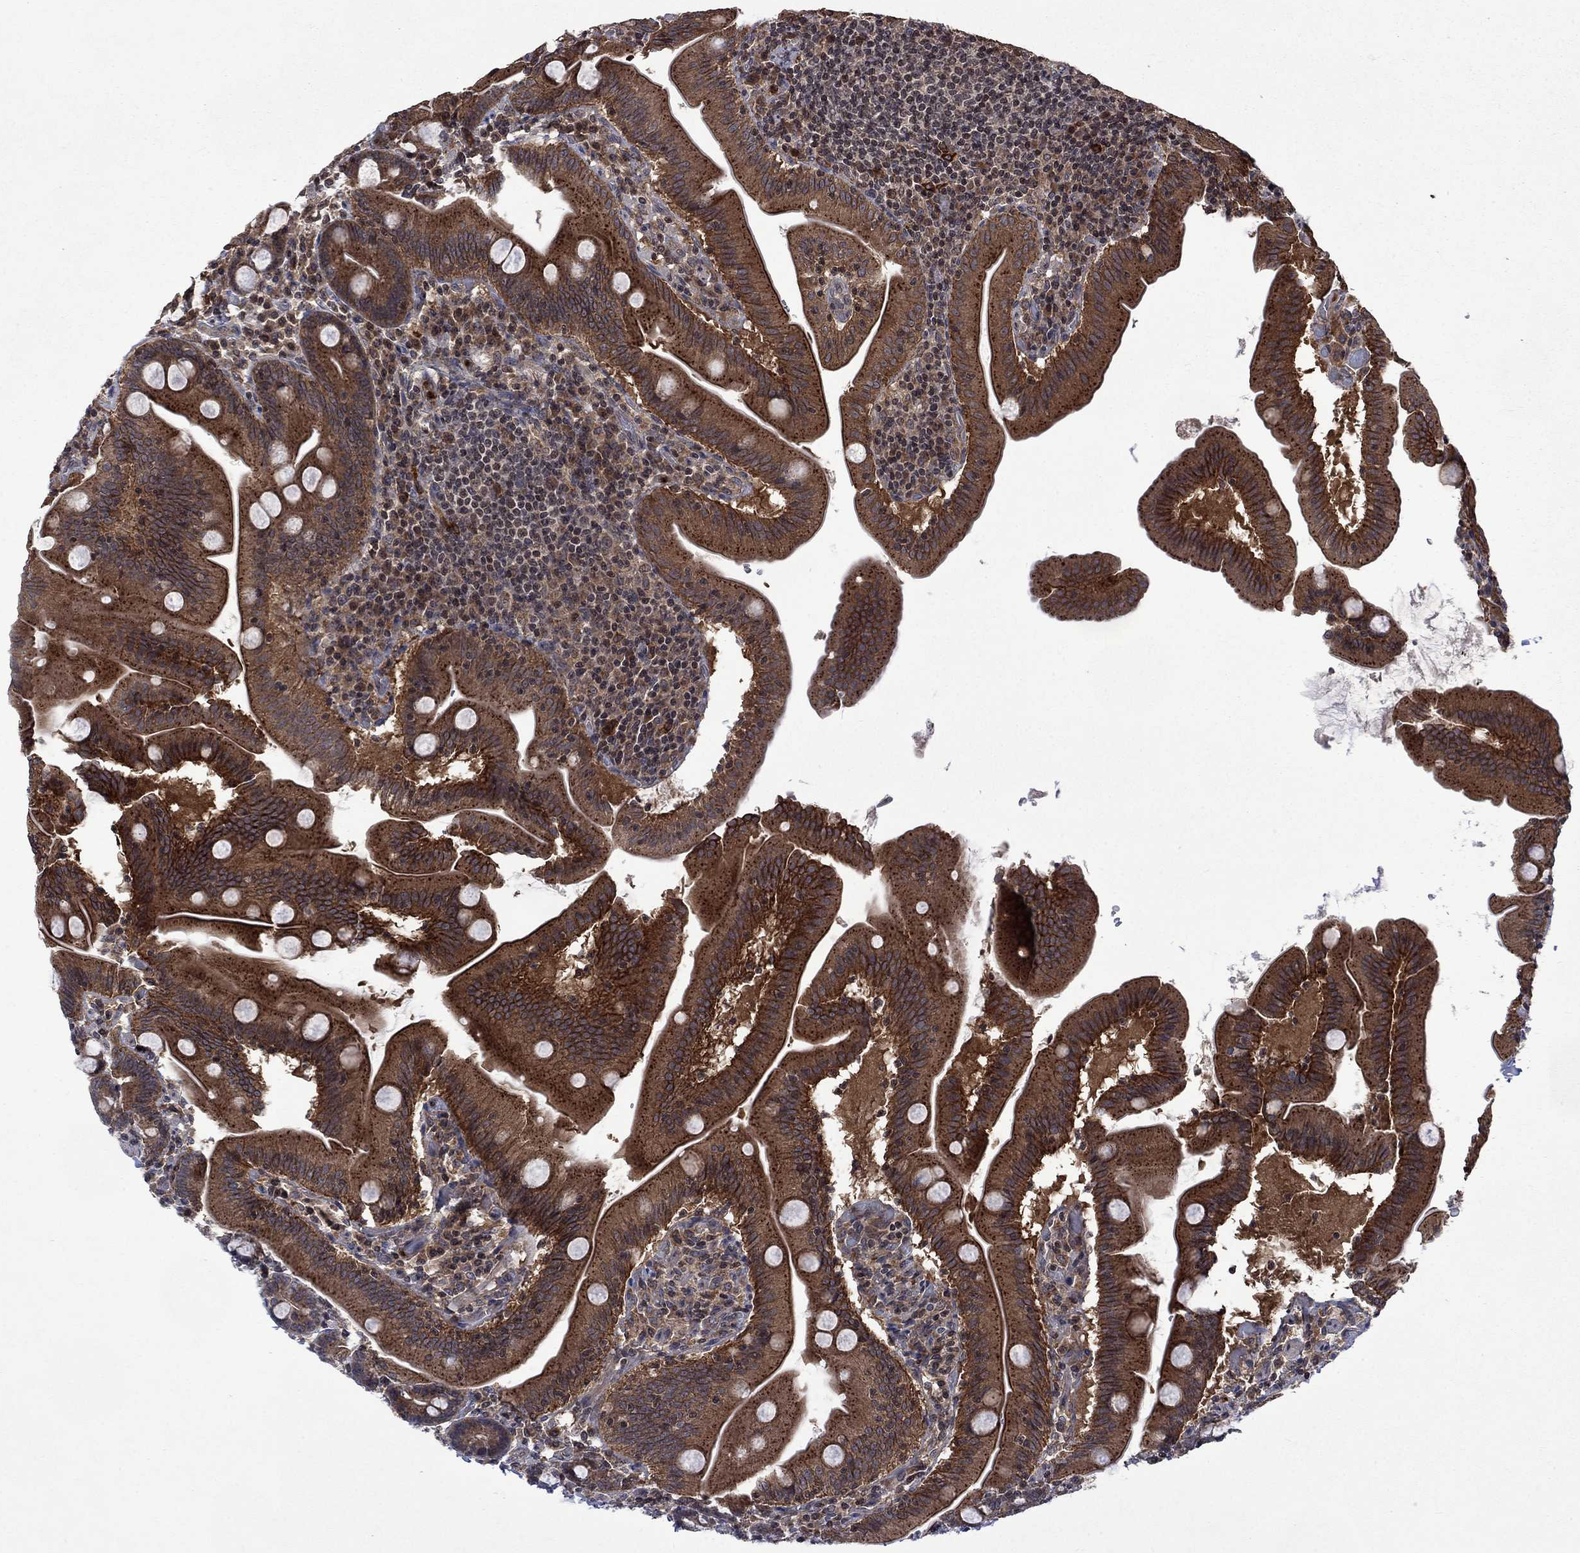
{"staining": {"intensity": "moderate", "quantity": ">75%", "location": "cytoplasmic/membranous"}, "tissue": "small intestine", "cell_type": "Glandular cells", "image_type": "normal", "snomed": [{"axis": "morphology", "description": "Normal tissue, NOS"}, {"axis": "topography", "description": "Small intestine"}], "caption": "IHC staining of benign small intestine, which displays medium levels of moderate cytoplasmic/membranous staining in approximately >75% of glandular cells indicating moderate cytoplasmic/membranous protein staining. The staining was performed using DAB (brown) for protein detection and nuclei were counterstained in hematoxylin (blue).", "gene": "TMEM33", "patient": {"sex": "male", "age": 37}}